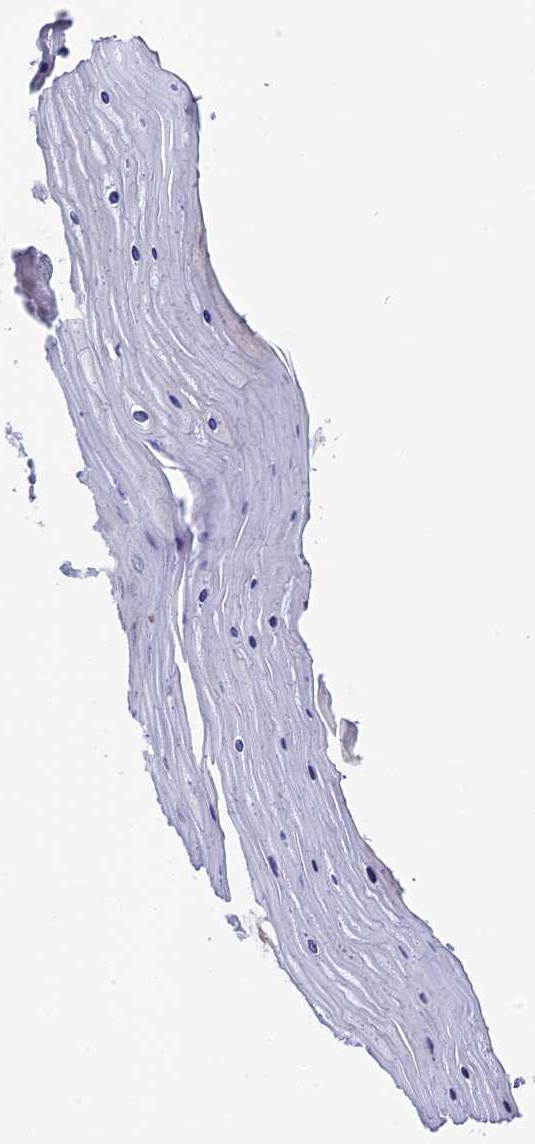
{"staining": {"intensity": "moderate", "quantity": ">75%", "location": "cytoplasmic/membranous"}, "tissue": "cervix", "cell_type": "Glandular cells", "image_type": "normal", "snomed": [{"axis": "morphology", "description": "Normal tissue, NOS"}, {"axis": "topography", "description": "Cervix"}], "caption": "Immunohistochemical staining of benign cervix demonstrates moderate cytoplasmic/membranous protein staining in approximately >75% of glandular cells.", "gene": "BLTP2", "patient": {"sex": "female", "age": 55}}